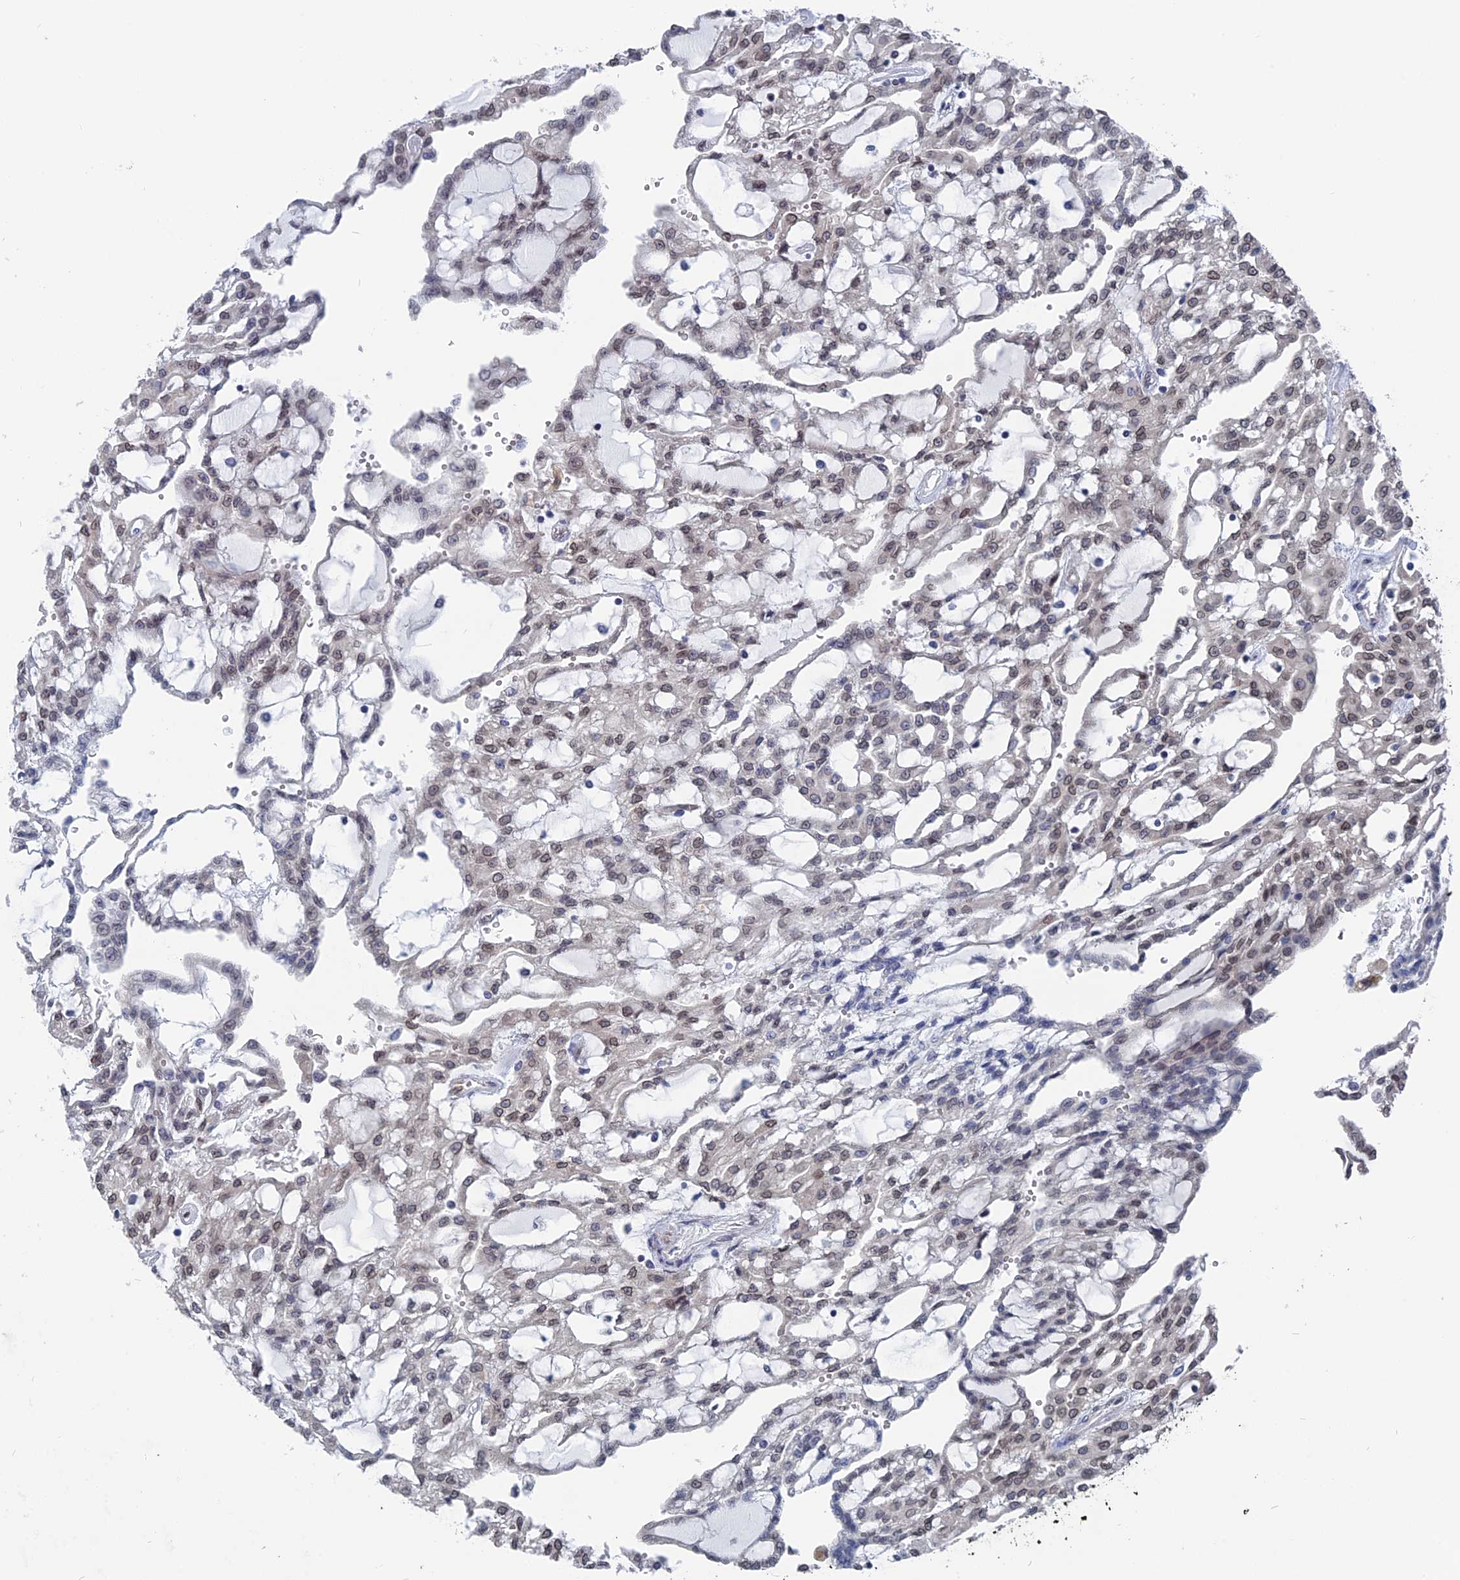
{"staining": {"intensity": "weak", "quantity": ">75%", "location": "nuclear"}, "tissue": "renal cancer", "cell_type": "Tumor cells", "image_type": "cancer", "snomed": [{"axis": "morphology", "description": "Adenocarcinoma, NOS"}, {"axis": "topography", "description": "Kidney"}], "caption": "A micrograph of renal adenocarcinoma stained for a protein shows weak nuclear brown staining in tumor cells.", "gene": "MTRF1", "patient": {"sex": "male", "age": 63}}